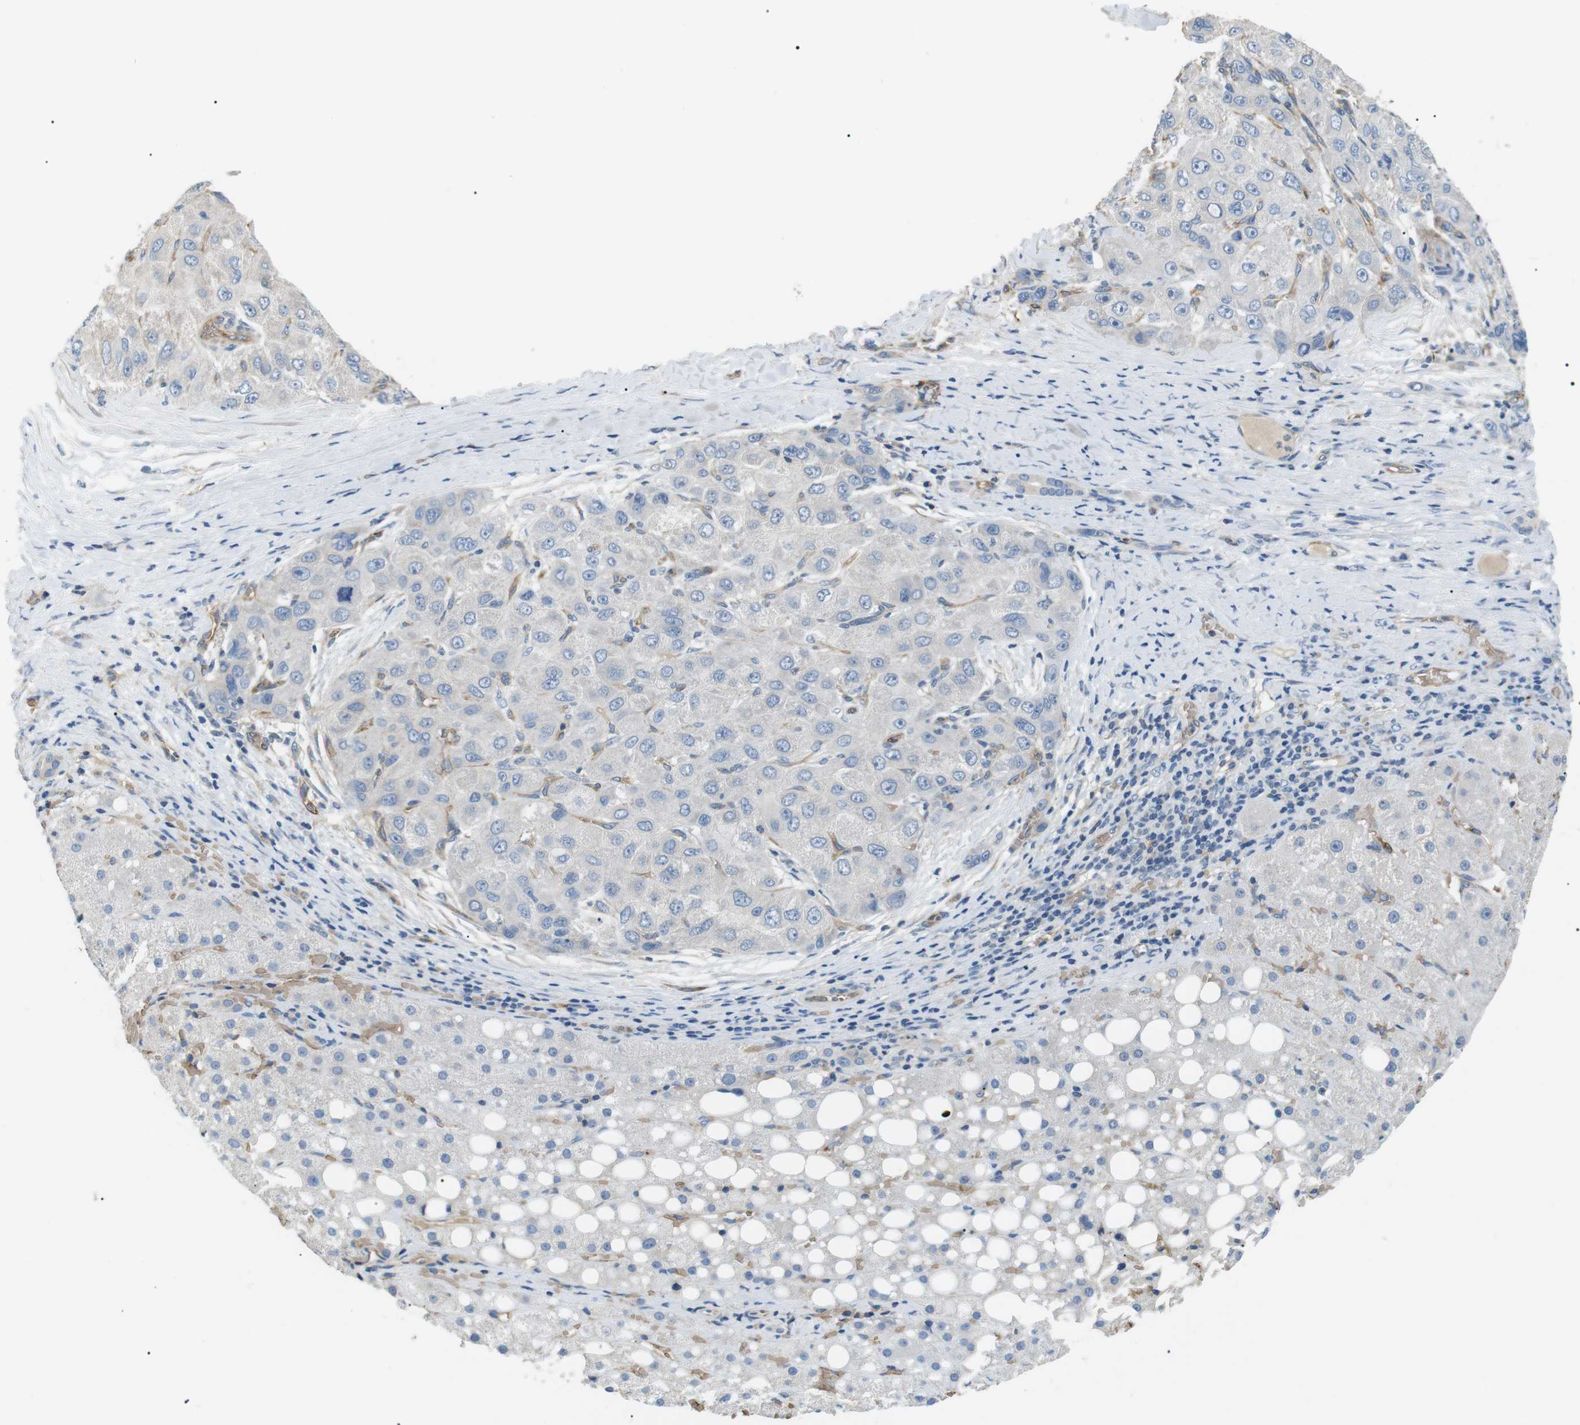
{"staining": {"intensity": "negative", "quantity": "none", "location": "none"}, "tissue": "liver cancer", "cell_type": "Tumor cells", "image_type": "cancer", "snomed": [{"axis": "morphology", "description": "Carcinoma, Hepatocellular, NOS"}, {"axis": "topography", "description": "Liver"}], "caption": "This is an immunohistochemistry image of human liver cancer. There is no staining in tumor cells.", "gene": "ADCY10", "patient": {"sex": "male", "age": 80}}